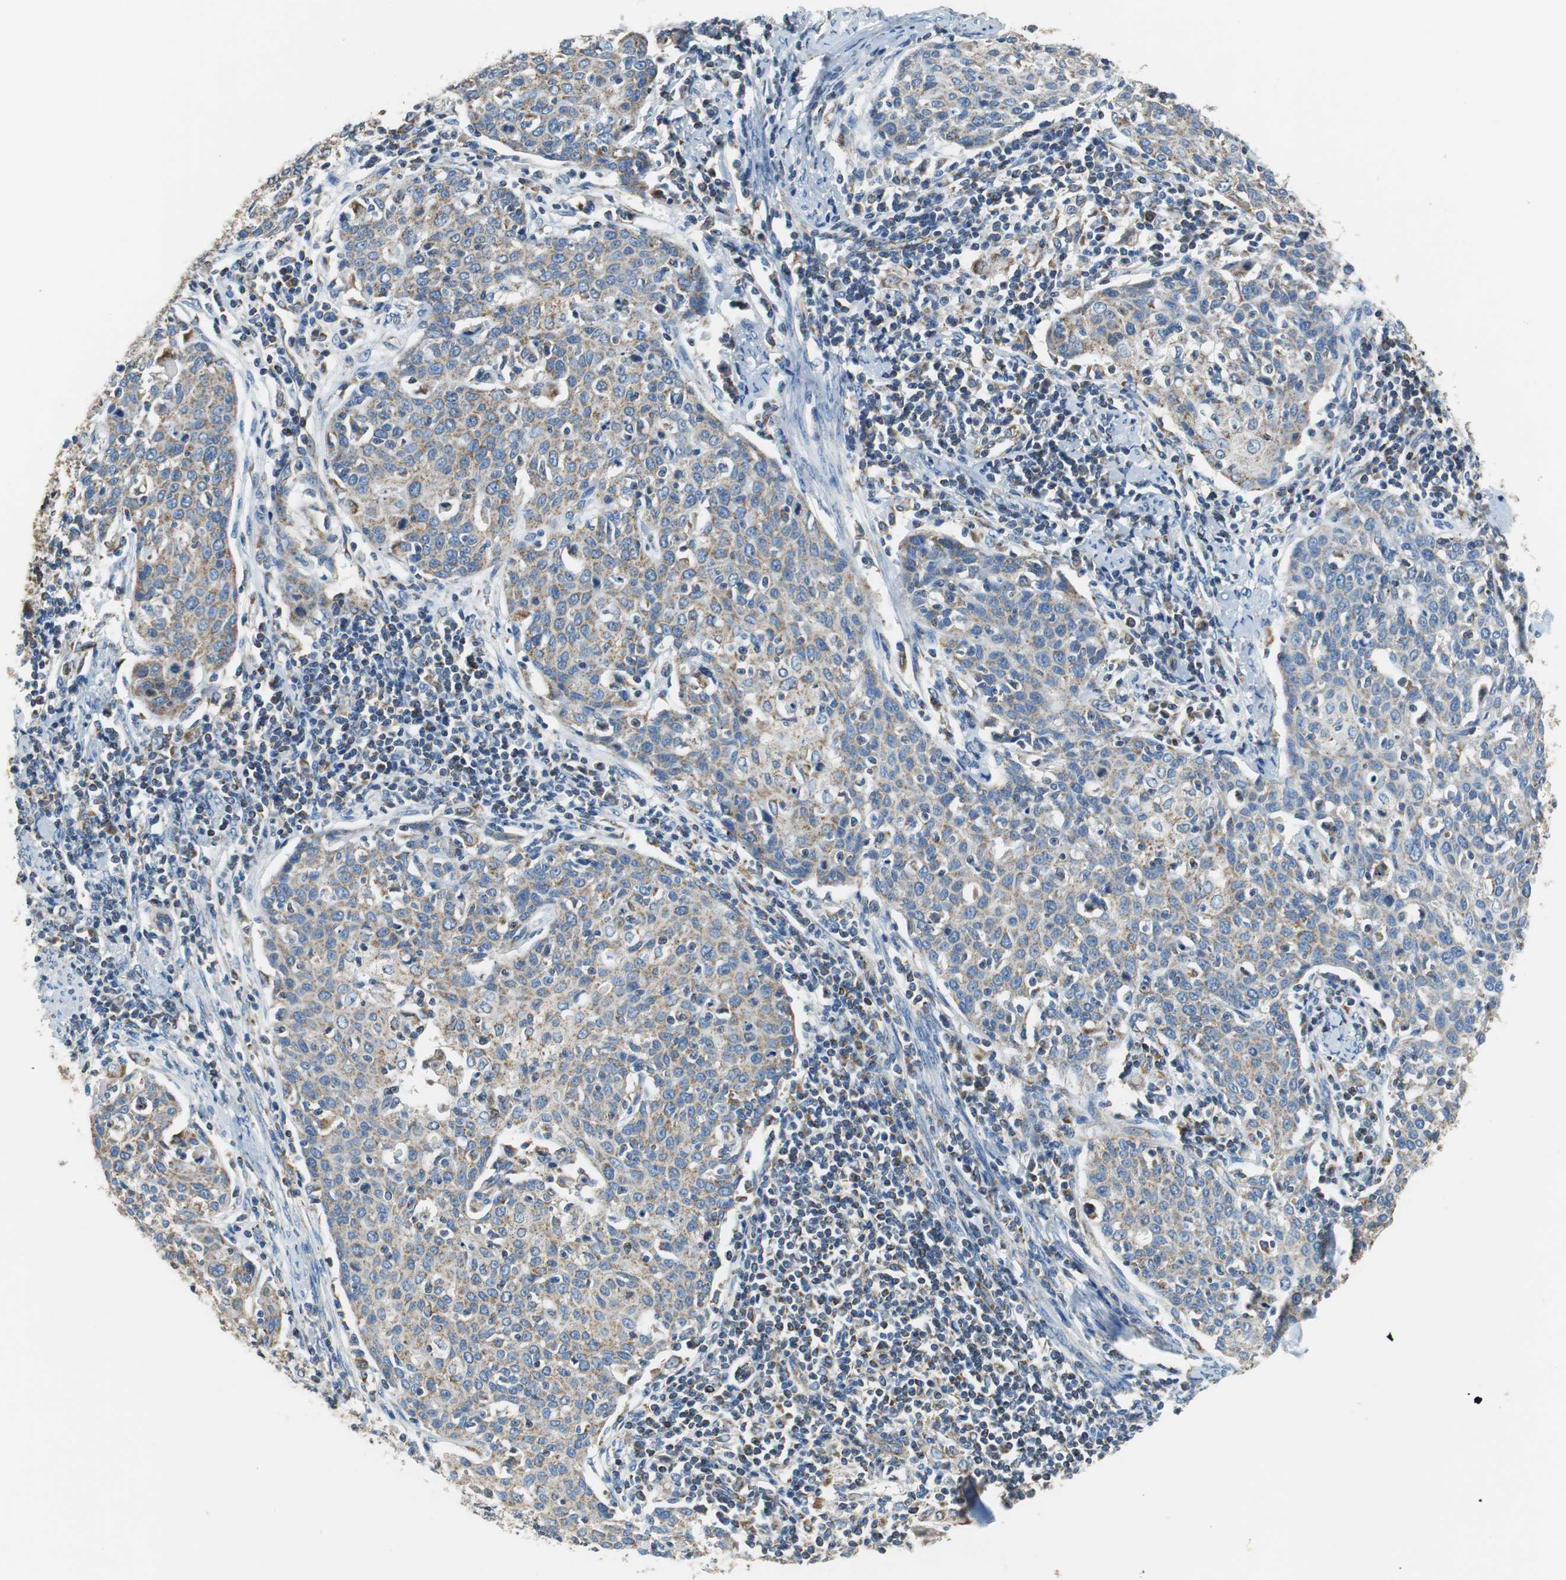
{"staining": {"intensity": "weak", "quantity": ">75%", "location": "cytoplasmic/membranous"}, "tissue": "cervical cancer", "cell_type": "Tumor cells", "image_type": "cancer", "snomed": [{"axis": "morphology", "description": "Squamous cell carcinoma, NOS"}, {"axis": "topography", "description": "Cervix"}], "caption": "Weak cytoplasmic/membranous protein positivity is identified in approximately >75% of tumor cells in cervical cancer. (Brightfield microscopy of DAB IHC at high magnification).", "gene": "GSTK1", "patient": {"sex": "female", "age": 38}}